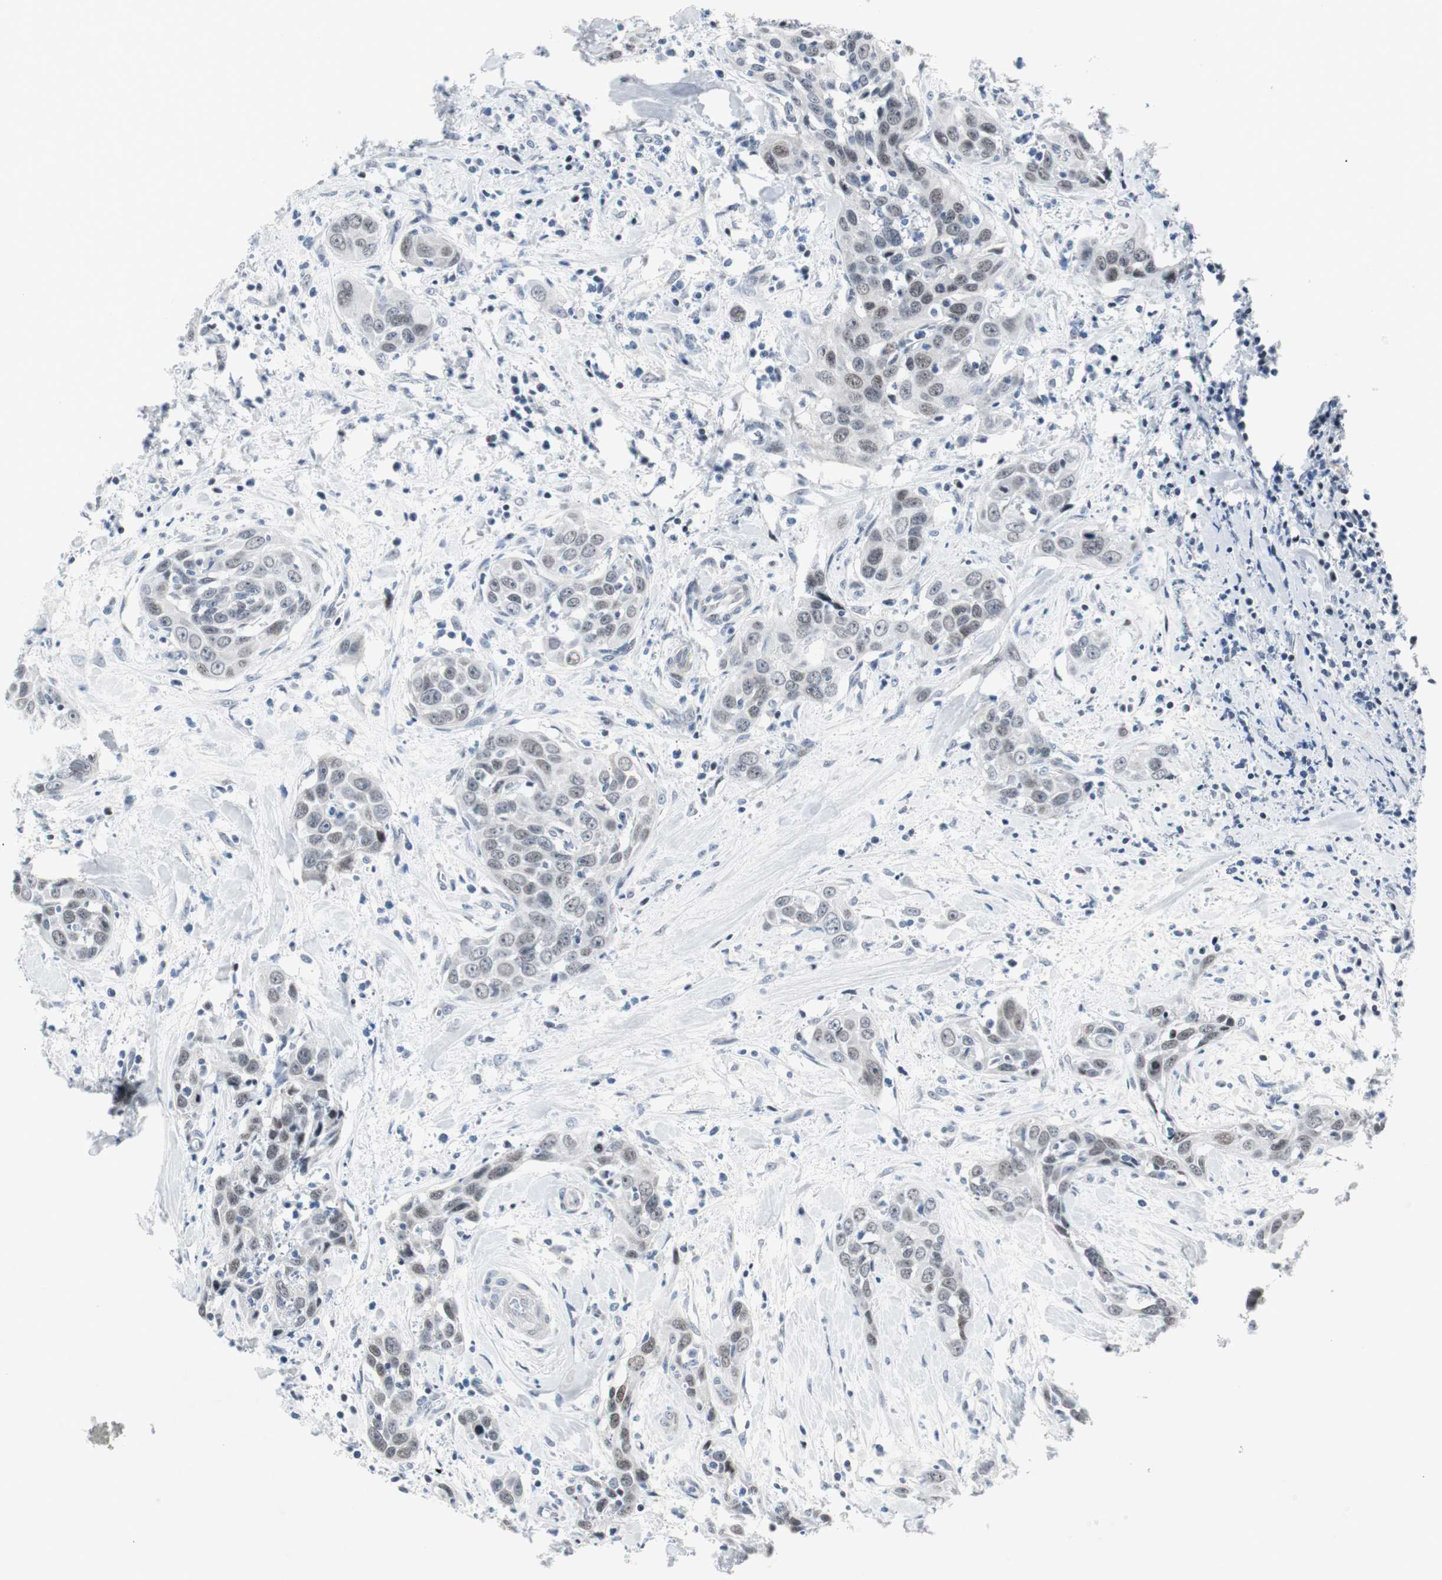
{"staining": {"intensity": "weak", "quantity": "25%-75%", "location": "nuclear"}, "tissue": "head and neck cancer", "cell_type": "Tumor cells", "image_type": "cancer", "snomed": [{"axis": "morphology", "description": "Squamous cell carcinoma, NOS"}, {"axis": "topography", "description": "Oral tissue"}, {"axis": "topography", "description": "Head-Neck"}], "caption": "Head and neck cancer (squamous cell carcinoma) stained for a protein (brown) demonstrates weak nuclear positive staining in about 25%-75% of tumor cells.", "gene": "MTA1", "patient": {"sex": "female", "age": 50}}